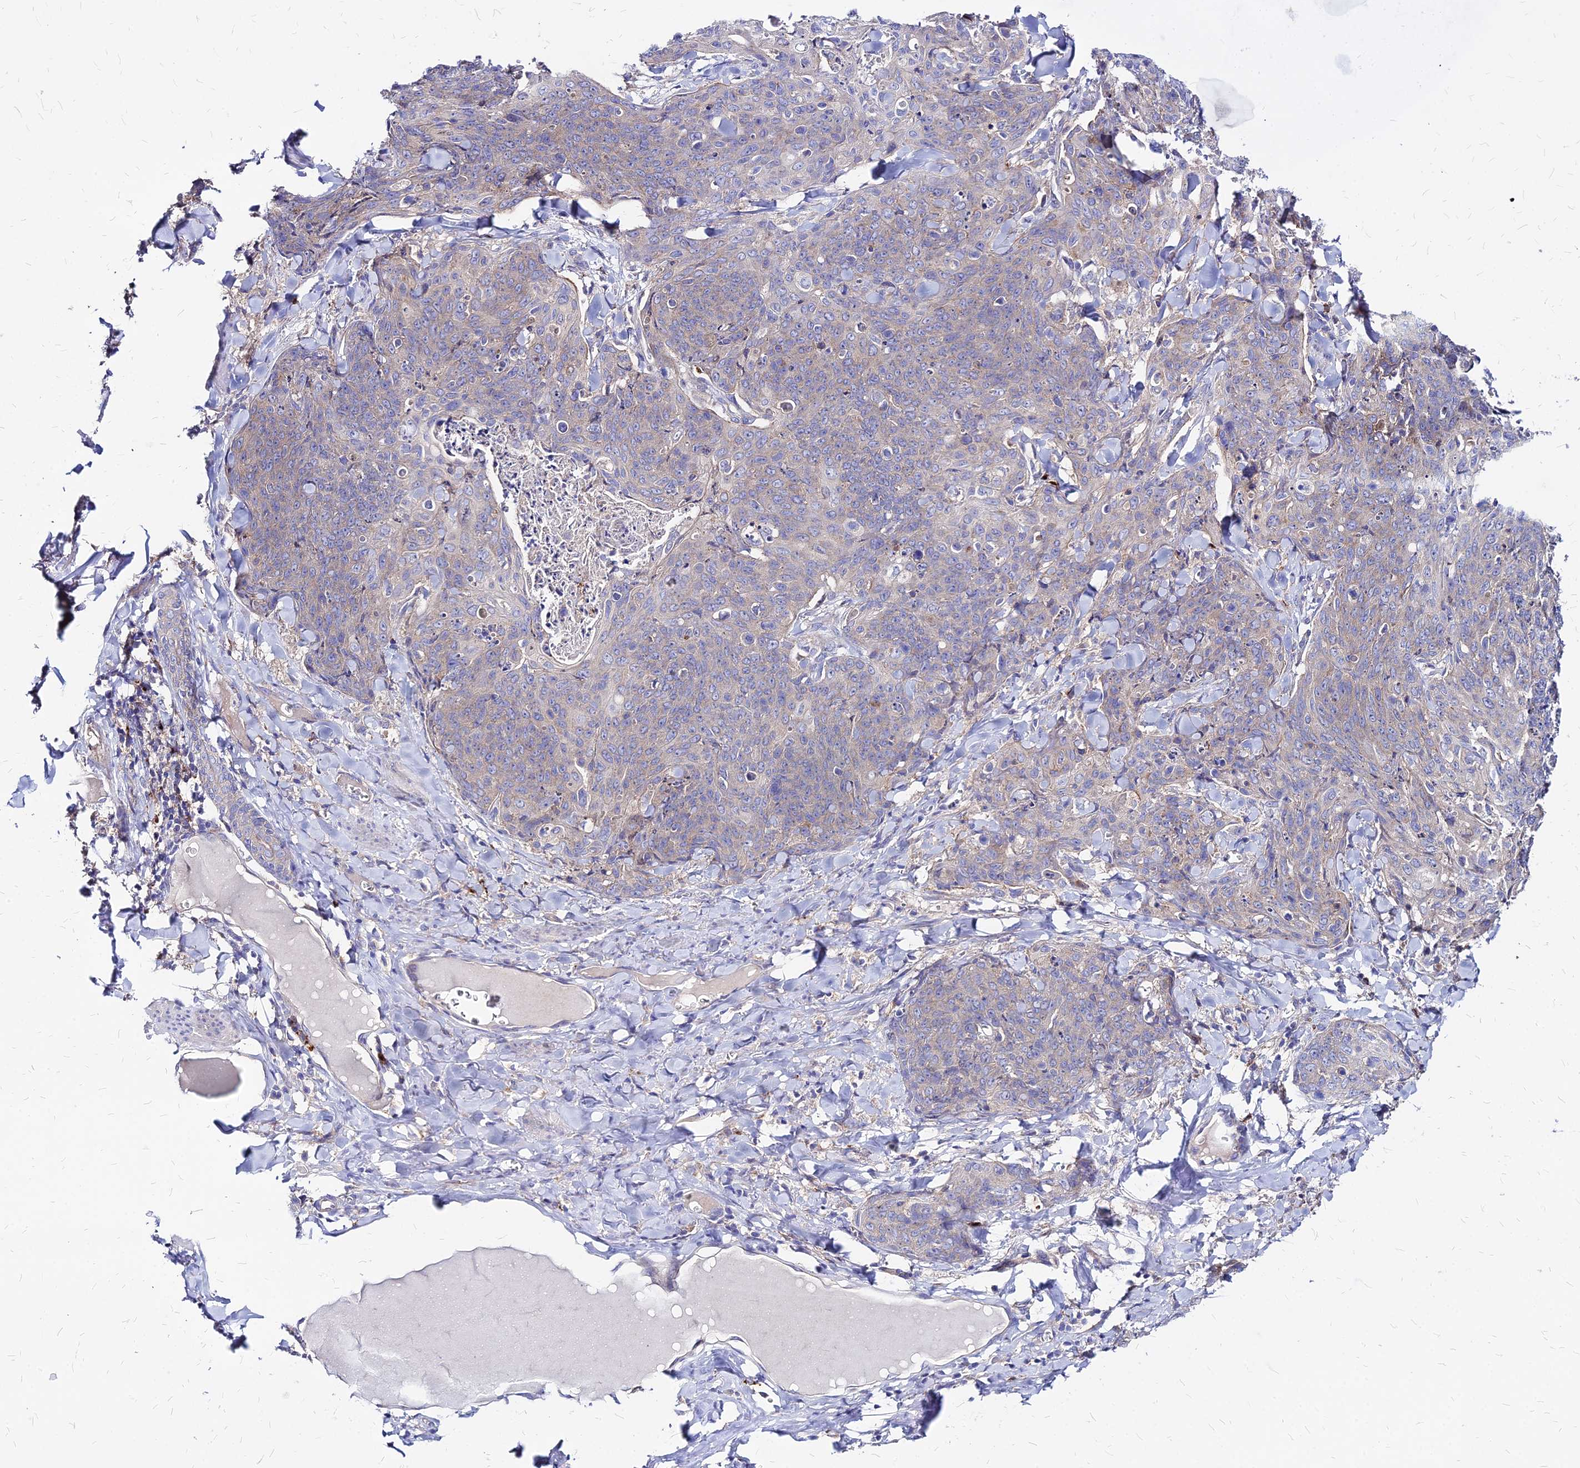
{"staining": {"intensity": "negative", "quantity": "none", "location": "none"}, "tissue": "skin cancer", "cell_type": "Tumor cells", "image_type": "cancer", "snomed": [{"axis": "morphology", "description": "Squamous cell carcinoma, NOS"}, {"axis": "topography", "description": "Skin"}, {"axis": "topography", "description": "Vulva"}], "caption": "Immunohistochemistry of skin cancer (squamous cell carcinoma) exhibits no positivity in tumor cells.", "gene": "COMMD10", "patient": {"sex": "female", "age": 85}}